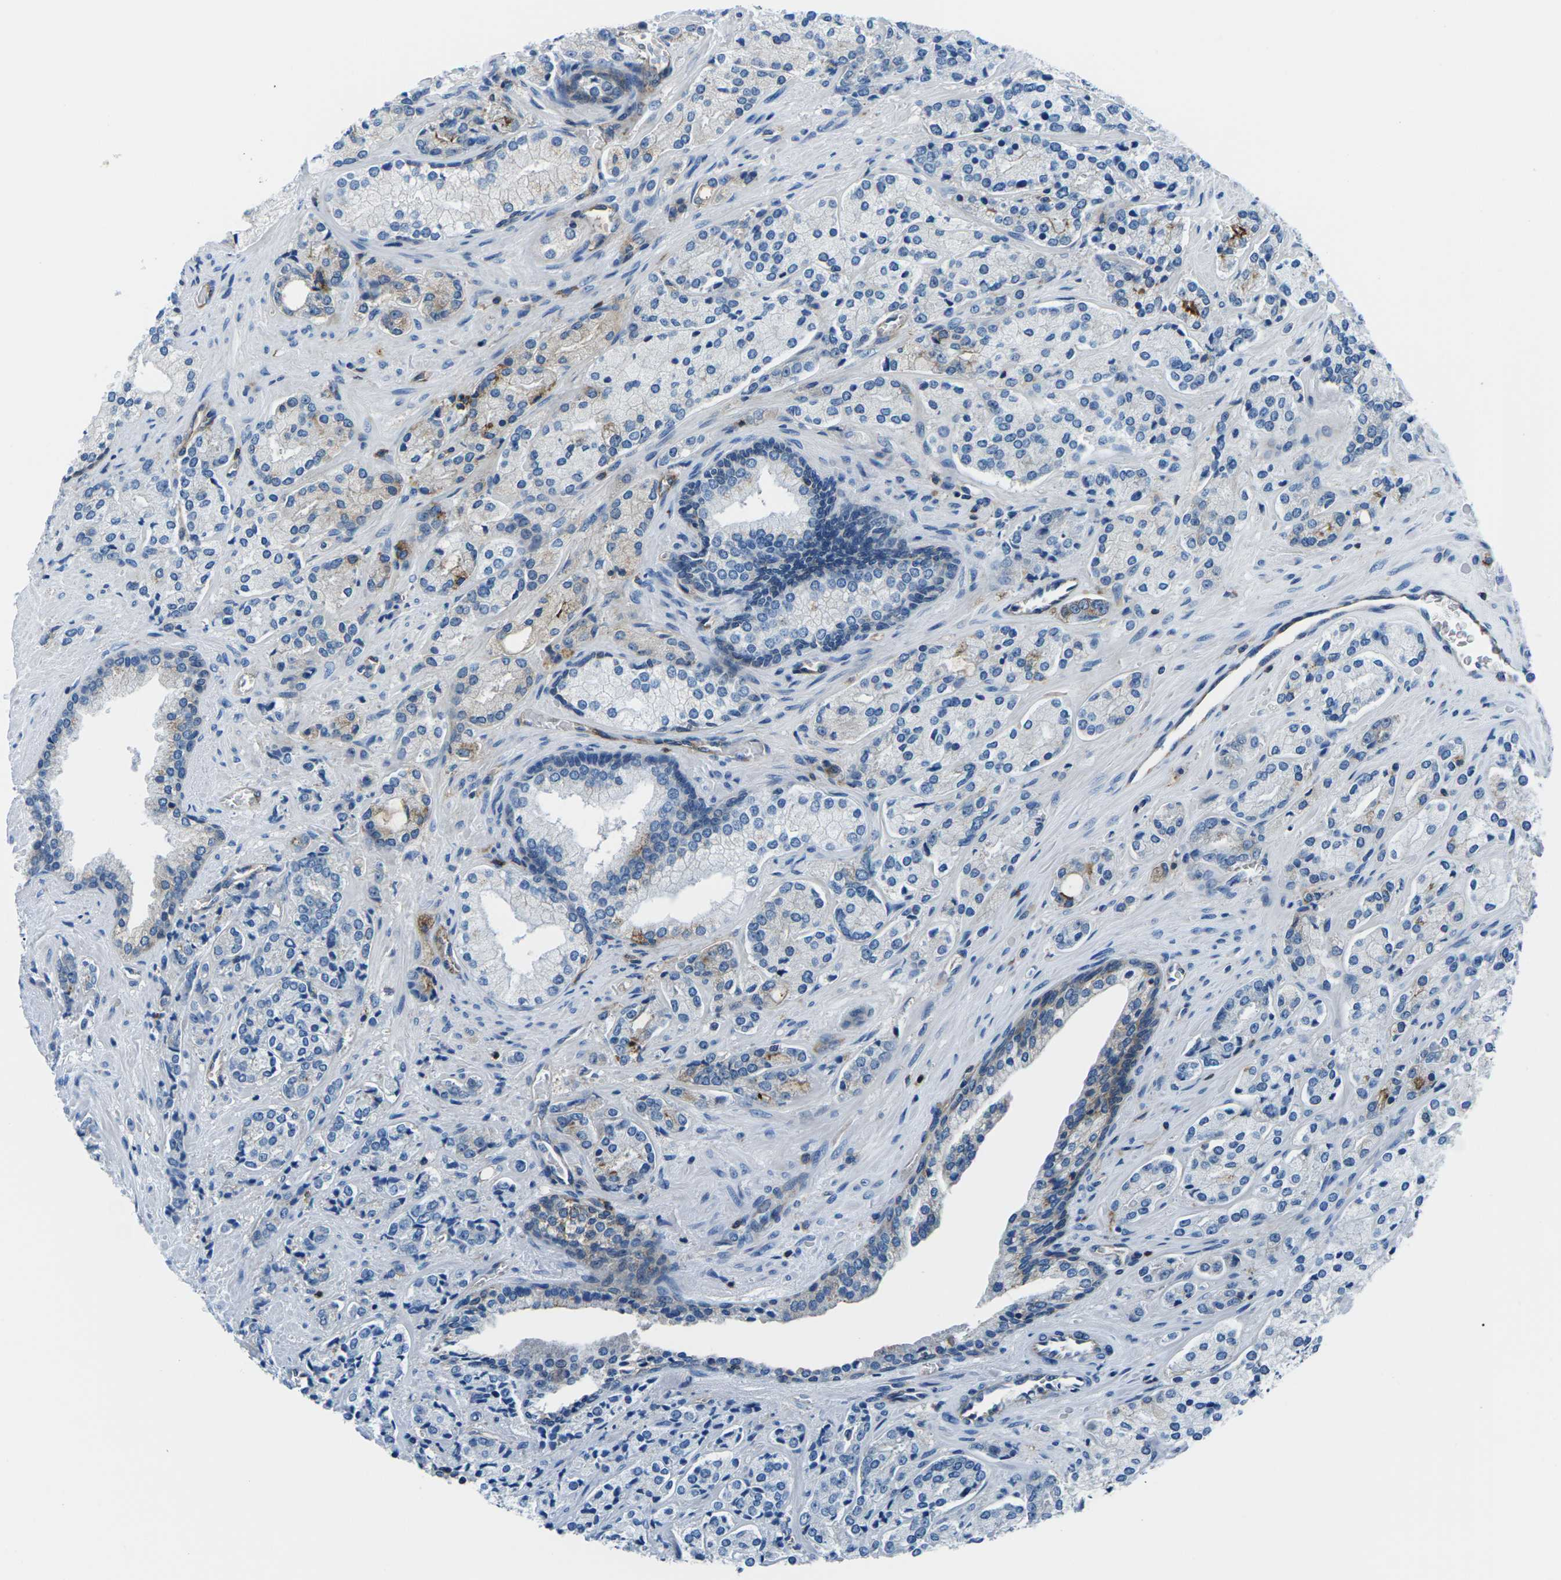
{"staining": {"intensity": "negative", "quantity": "none", "location": "none"}, "tissue": "prostate cancer", "cell_type": "Tumor cells", "image_type": "cancer", "snomed": [{"axis": "morphology", "description": "Adenocarcinoma, High grade"}, {"axis": "topography", "description": "Prostate"}], "caption": "An immunohistochemistry micrograph of prostate cancer (high-grade adenocarcinoma) is shown. There is no staining in tumor cells of prostate cancer (high-grade adenocarcinoma). (DAB immunohistochemistry visualized using brightfield microscopy, high magnification).", "gene": "SOCS4", "patient": {"sex": "male", "age": 71}}